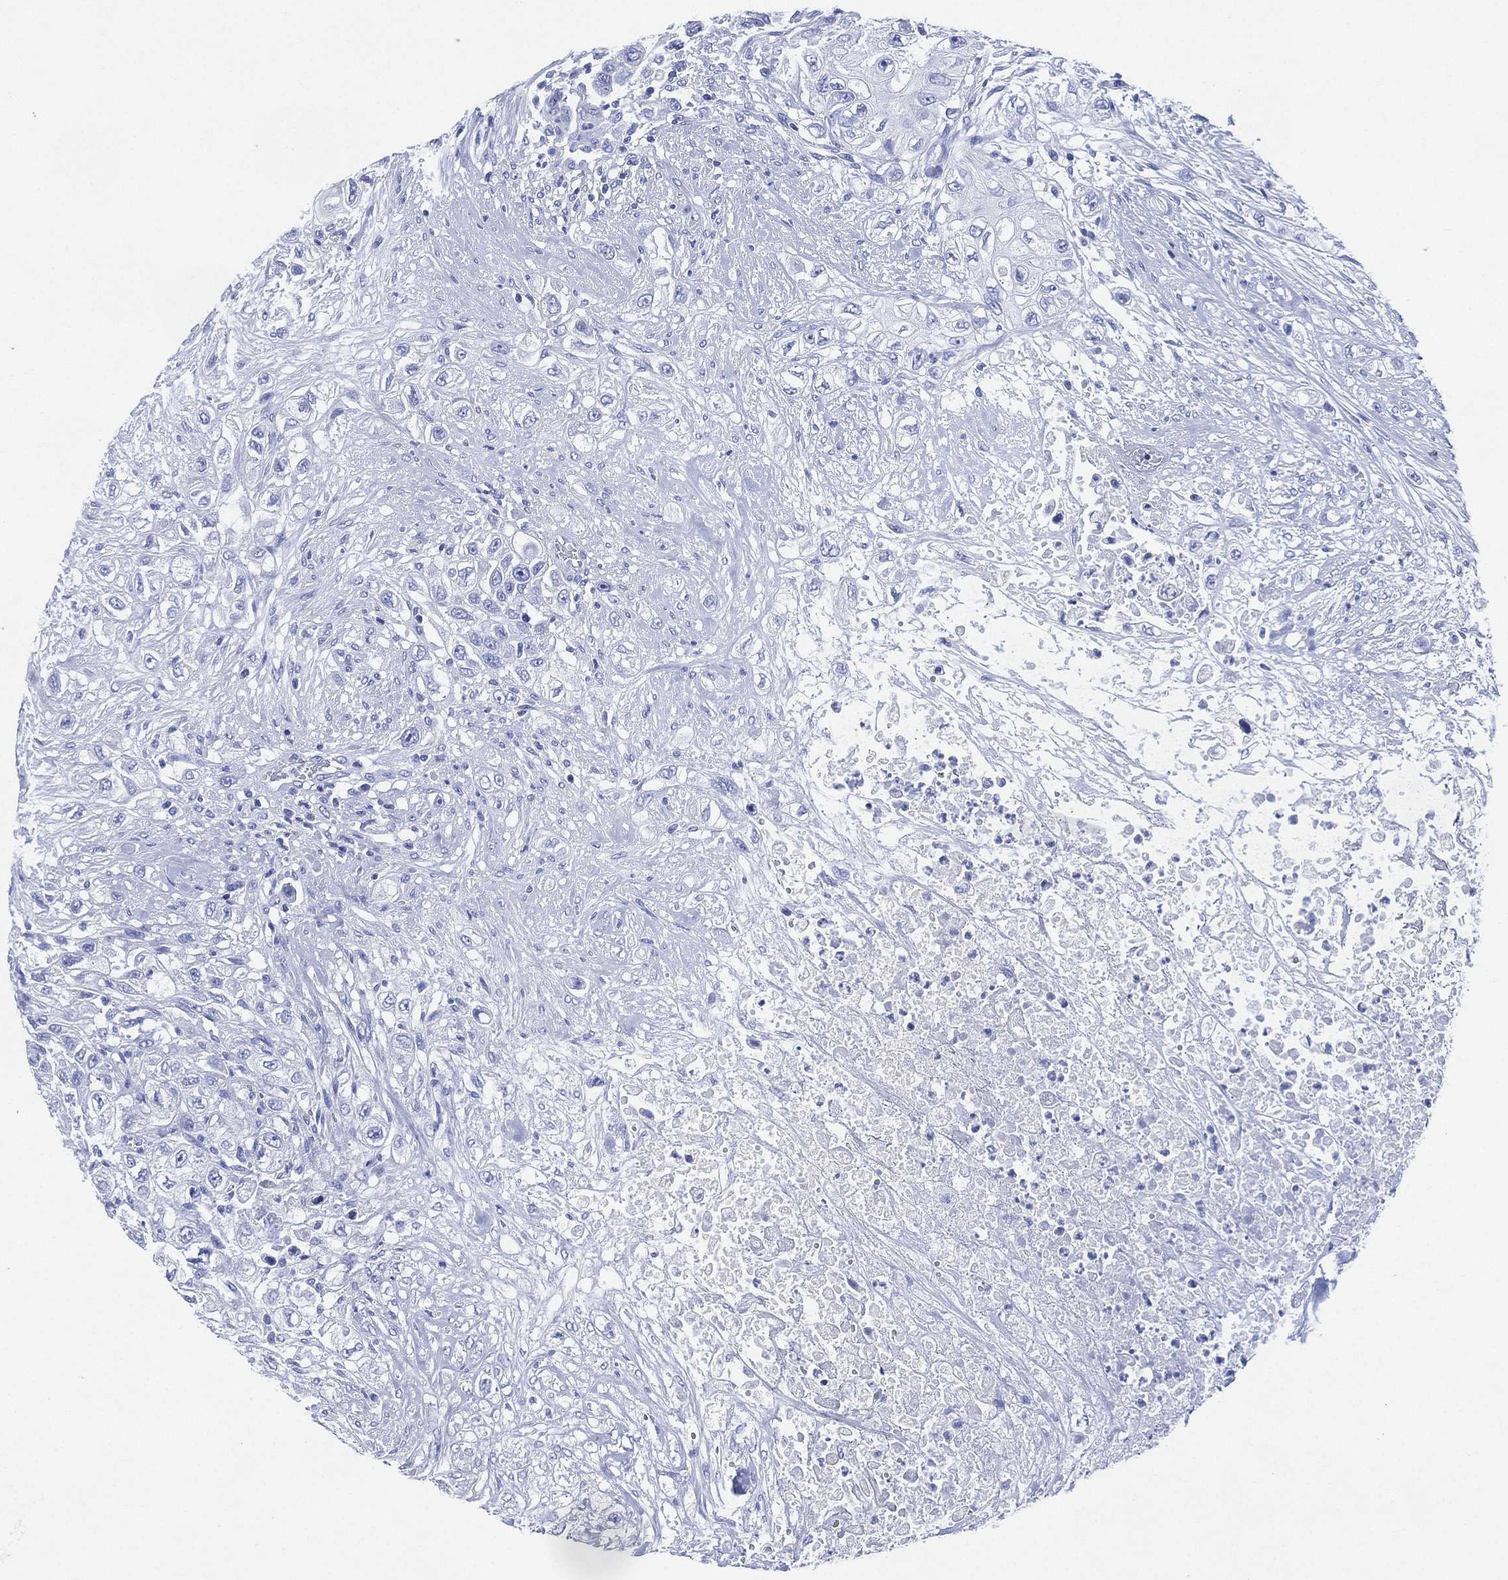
{"staining": {"intensity": "negative", "quantity": "none", "location": "none"}, "tissue": "urothelial cancer", "cell_type": "Tumor cells", "image_type": "cancer", "snomed": [{"axis": "morphology", "description": "Urothelial carcinoma, High grade"}, {"axis": "topography", "description": "Urinary bladder"}], "caption": "Protein analysis of urothelial cancer demonstrates no significant staining in tumor cells. (DAB immunohistochemistry (IHC), high magnification).", "gene": "SIGLECL1", "patient": {"sex": "female", "age": 56}}